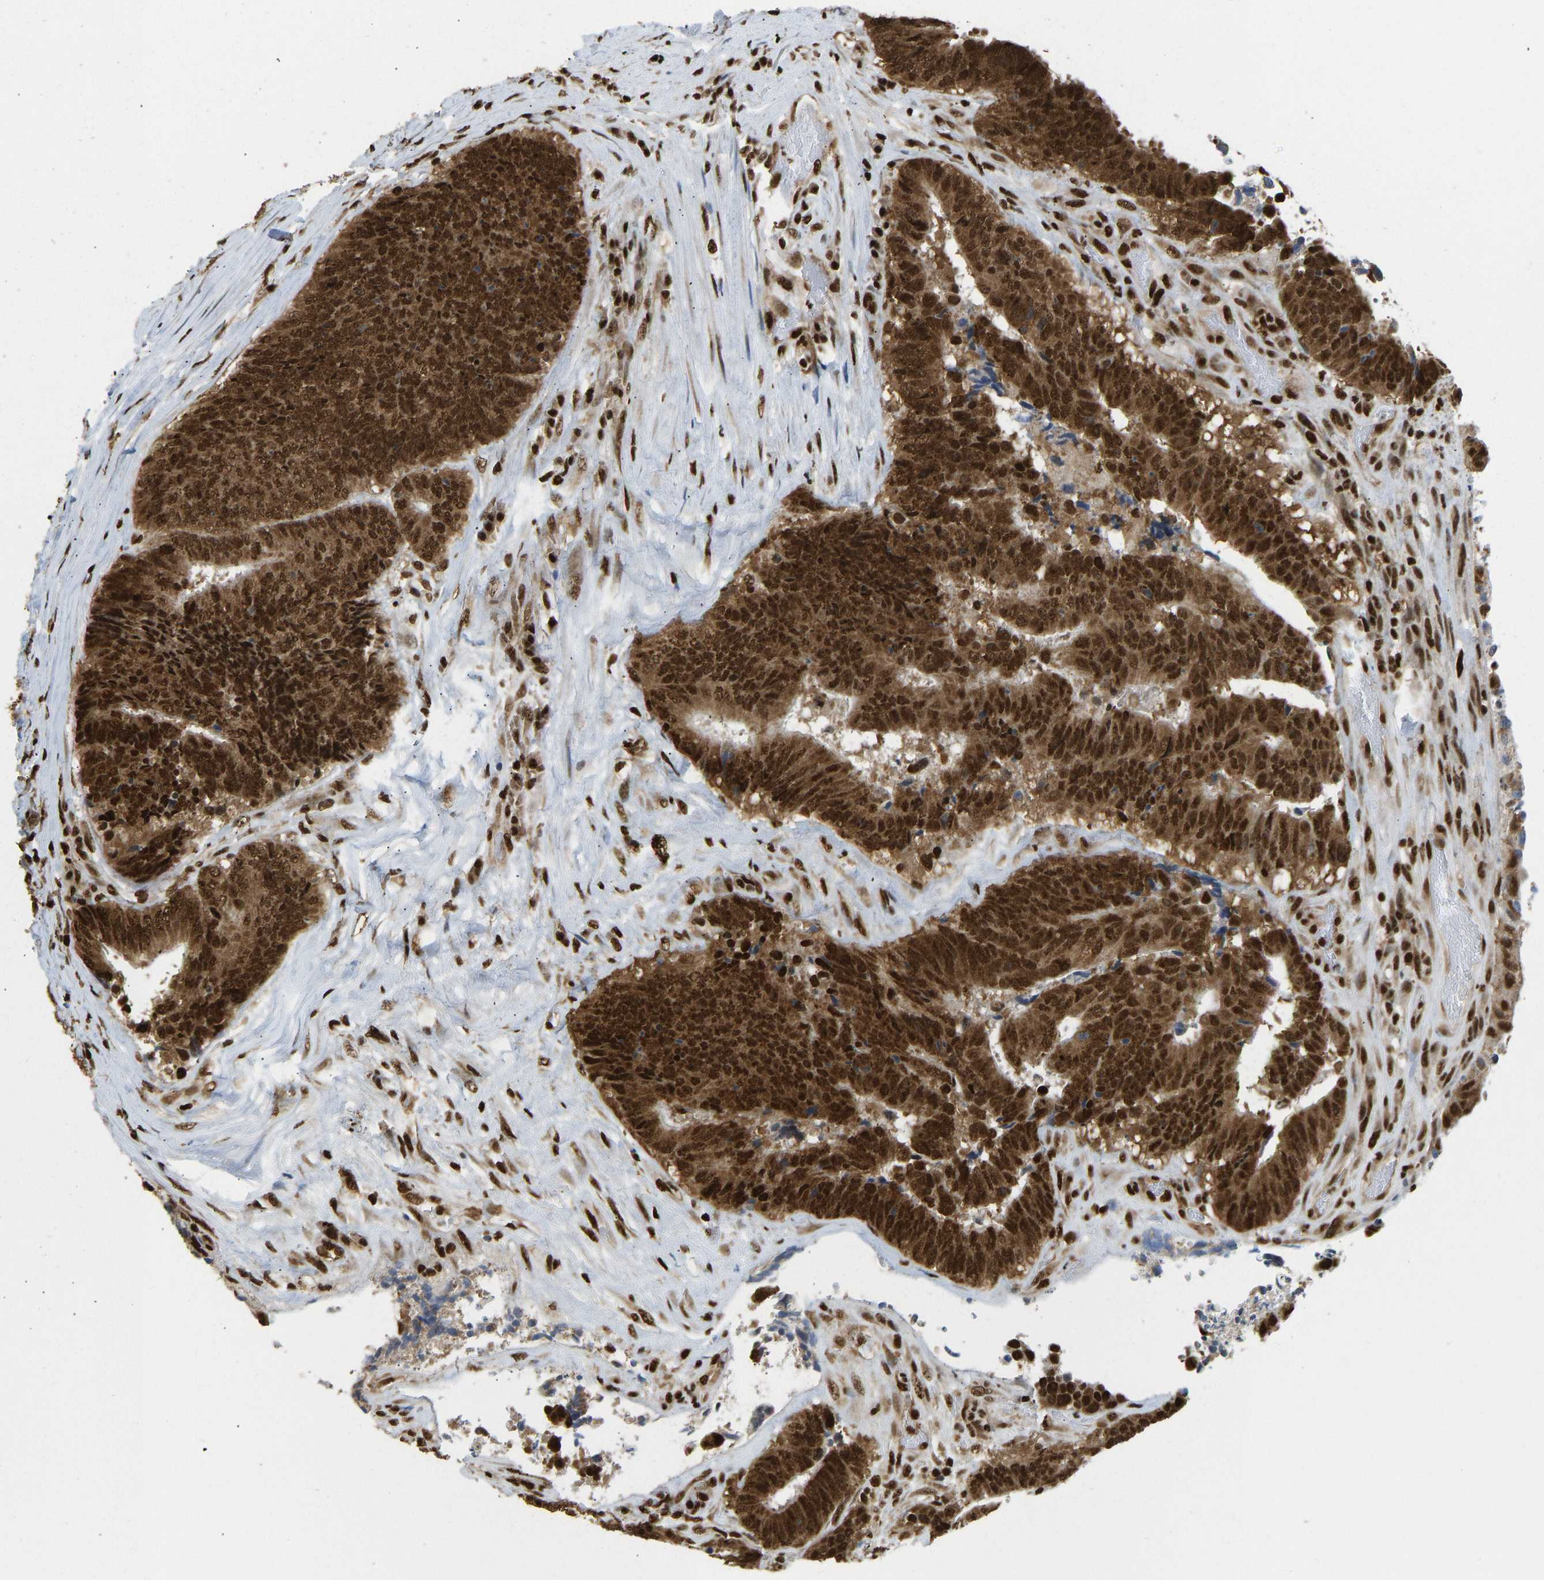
{"staining": {"intensity": "strong", "quantity": ">75%", "location": "cytoplasmic/membranous,nuclear"}, "tissue": "colorectal cancer", "cell_type": "Tumor cells", "image_type": "cancer", "snomed": [{"axis": "morphology", "description": "Adenocarcinoma, NOS"}, {"axis": "topography", "description": "Rectum"}], "caption": "Immunohistochemistry (DAB (3,3'-diaminobenzidine)) staining of human colorectal adenocarcinoma displays strong cytoplasmic/membranous and nuclear protein staining in about >75% of tumor cells.", "gene": "ZSCAN20", "patient": {"sex": "male", "age": 72}}